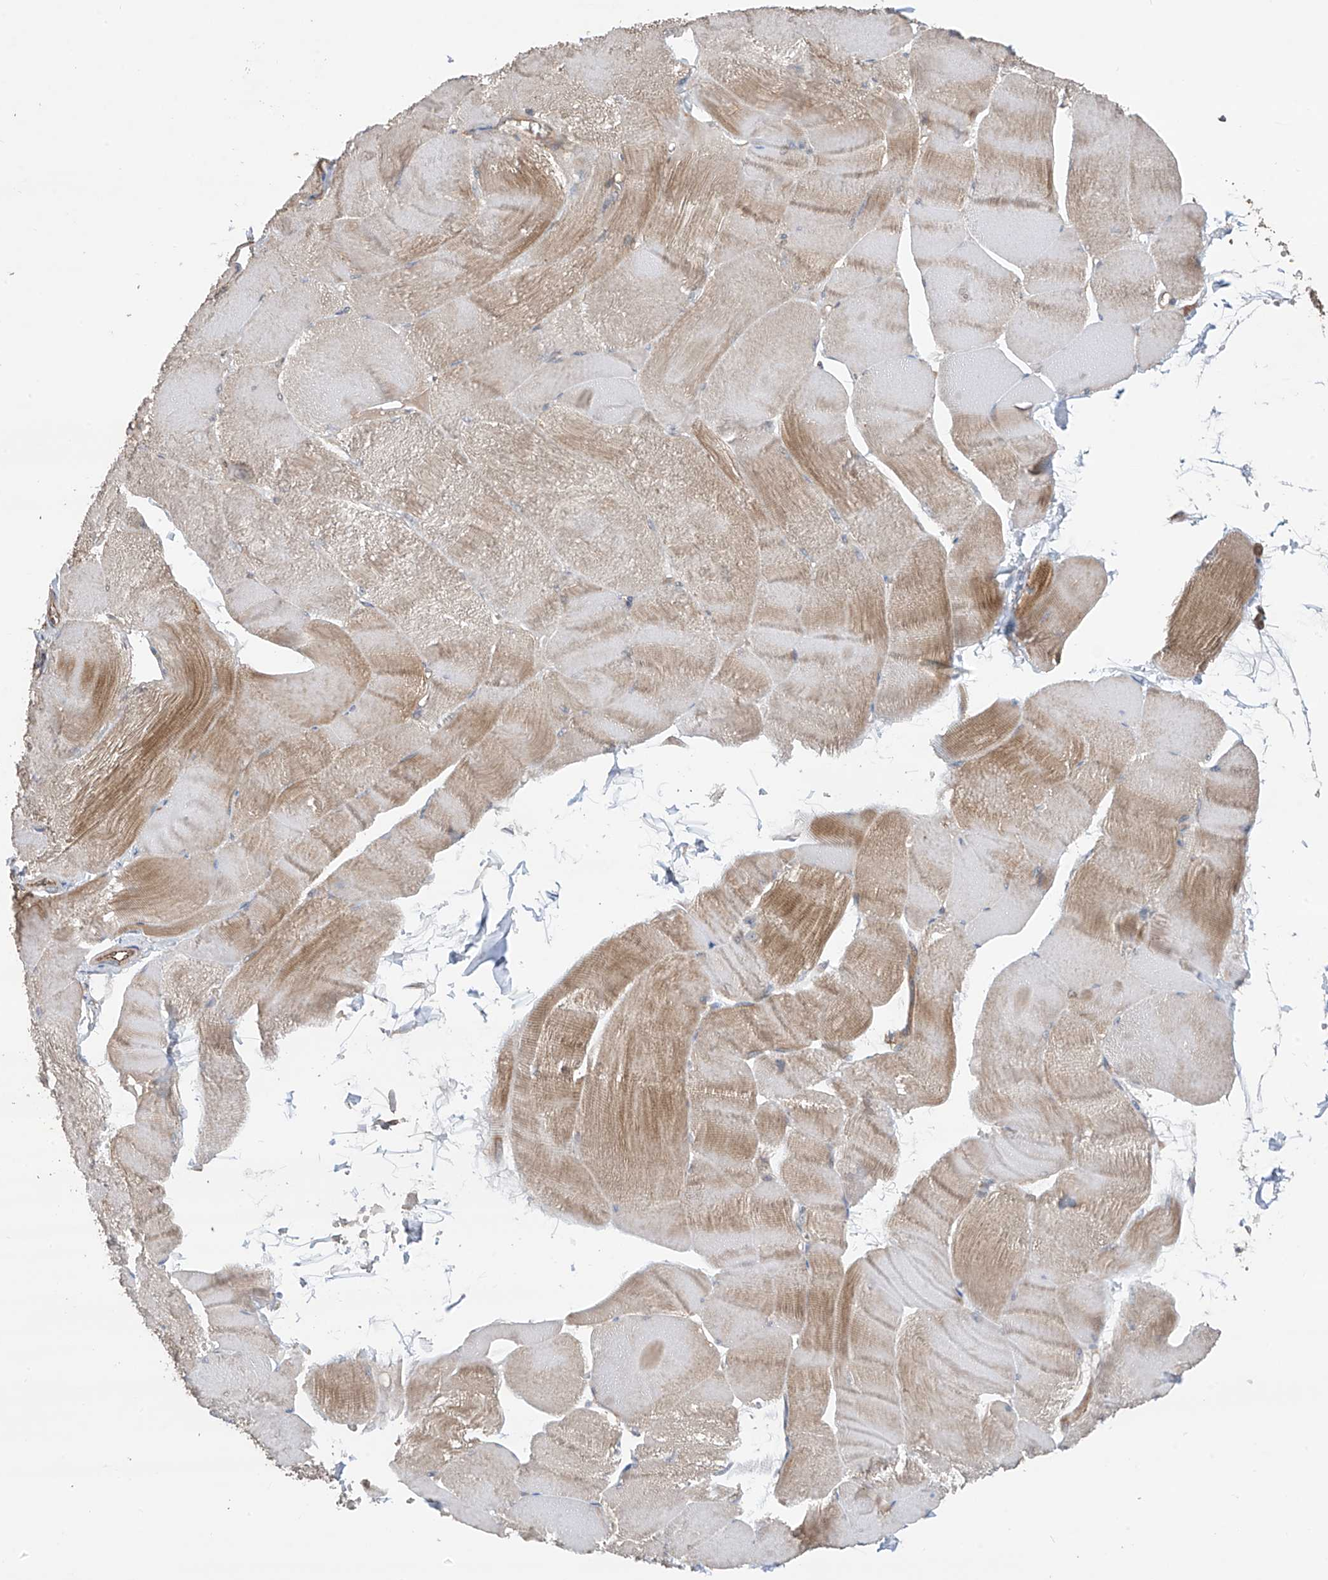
{"staining": {"intensity": "moderate", "quantity": "25%-75%", "location": "cytoplasmic/membranous"}, "tissue": "skeletal muscle", "cell_type": "Myocytes", "image_type": "normal", "snomed": [{"axis": "morphology", "description": "Normal tissue, NOS"}, {"axis": "morphology", "description": "Basal cell carcinoma"}, {"axis": "topography", "description": "Skeletal muscle"}], "caption": "Moderate cytoplasmic/membranous staining is present in about 25%-75% of myocytes in benign skeletal muscle.", "gene": "PHACTR4", "patient": {"sex": "female", "age": 64}}